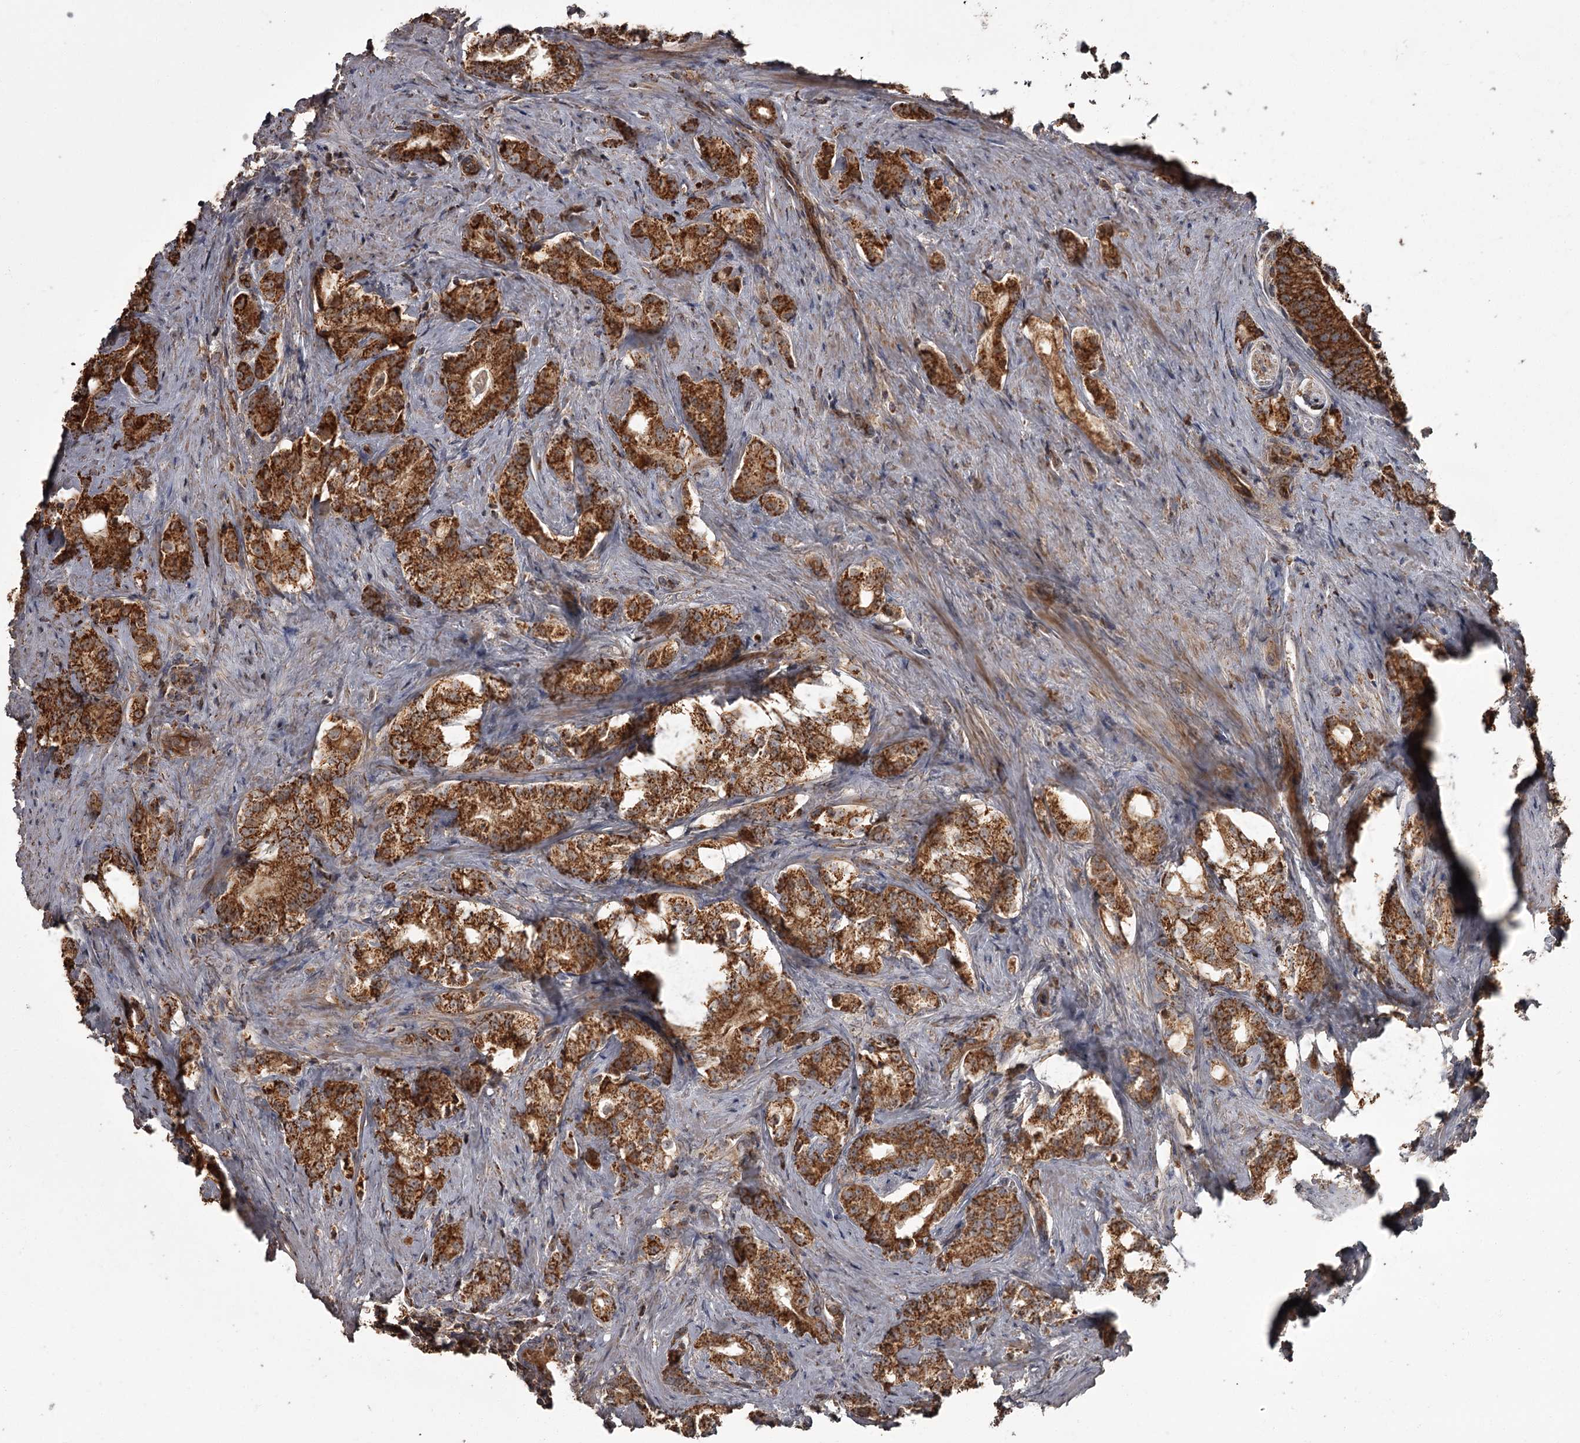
{"staining": {"intensity": "strong", "quantity": ">75%", "location": "cytoplasmic/membranous"}, "tissue": "prostate cancer", "cell_type": "Tumor cells", "image_type": "cancer", "snomed": [{"axis": "morphology", "description": "Adenocarcinoma, Low grade"}, {"axis": "topography", "description": "Prostate"}], "caption": "Prostate cancer (adenocarcinoma (low-grade)) stained with immunohistochemistry (IHC) reveals strong cytoplasmic/membranous positivity in about >75% of tumor cells.", "gene": "THAP9", "patient": {"sex": "male", "age": 71}}